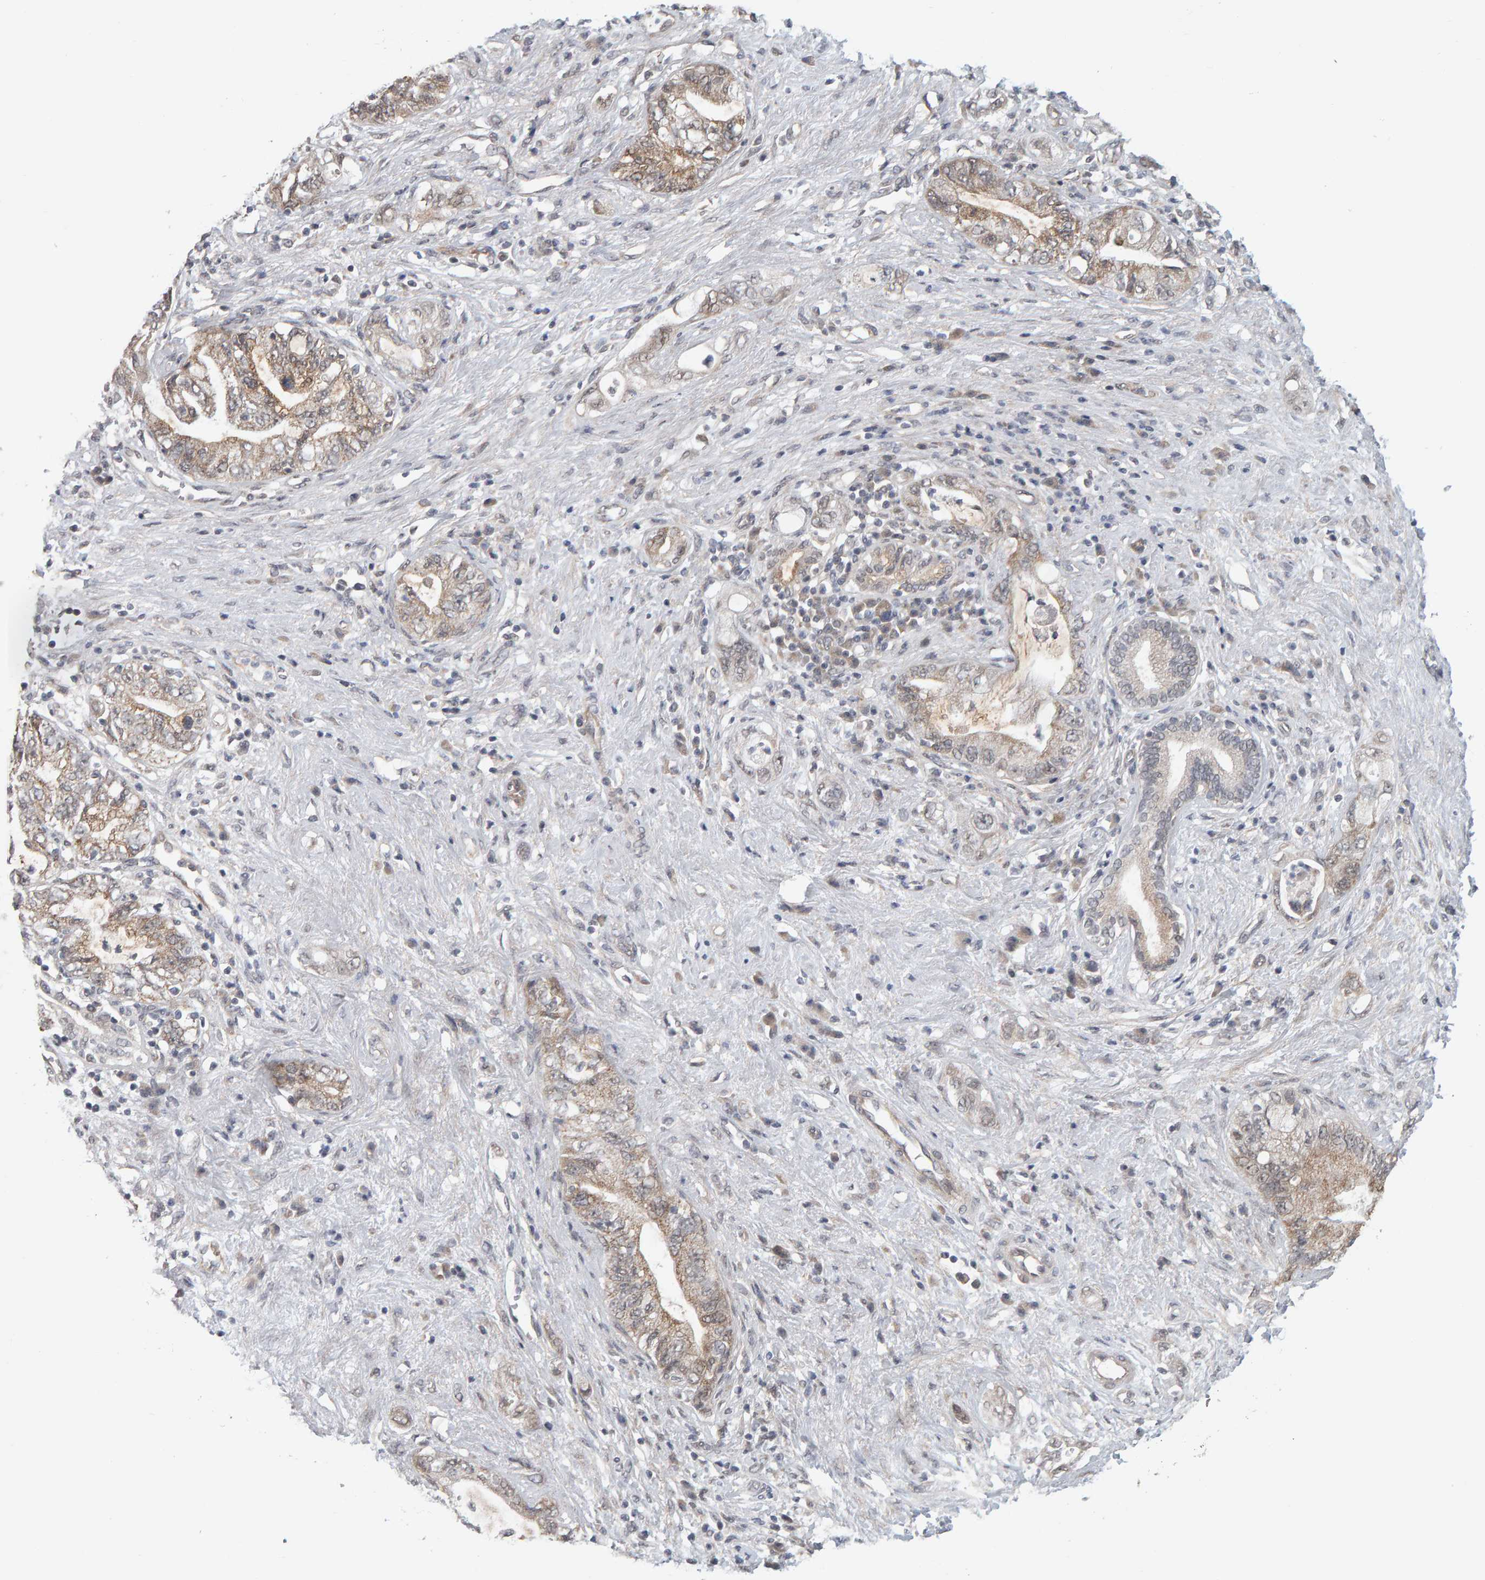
{"staining": {"intensity": "weak", "quantity": ">75%", "location": "cytoplasmic/membranous"}, "tissue": "pancreatic cancer", "cell_type": "Tumor cells", "image_type": "cancer", "snomed": [{"axis": "morphology", "description": "Adenocarcinoma, NOS"}, {"axis": "topography", "description": "Pancreas"}], "caption": "Protein expression analysis of human adenocarcinoma (pancreatic) reveals weak cytoplasmic/membranous positivity in about >75% of tumor cells.", "gene": "DAP3", "patient": {"sex": "female", "age": 73}}